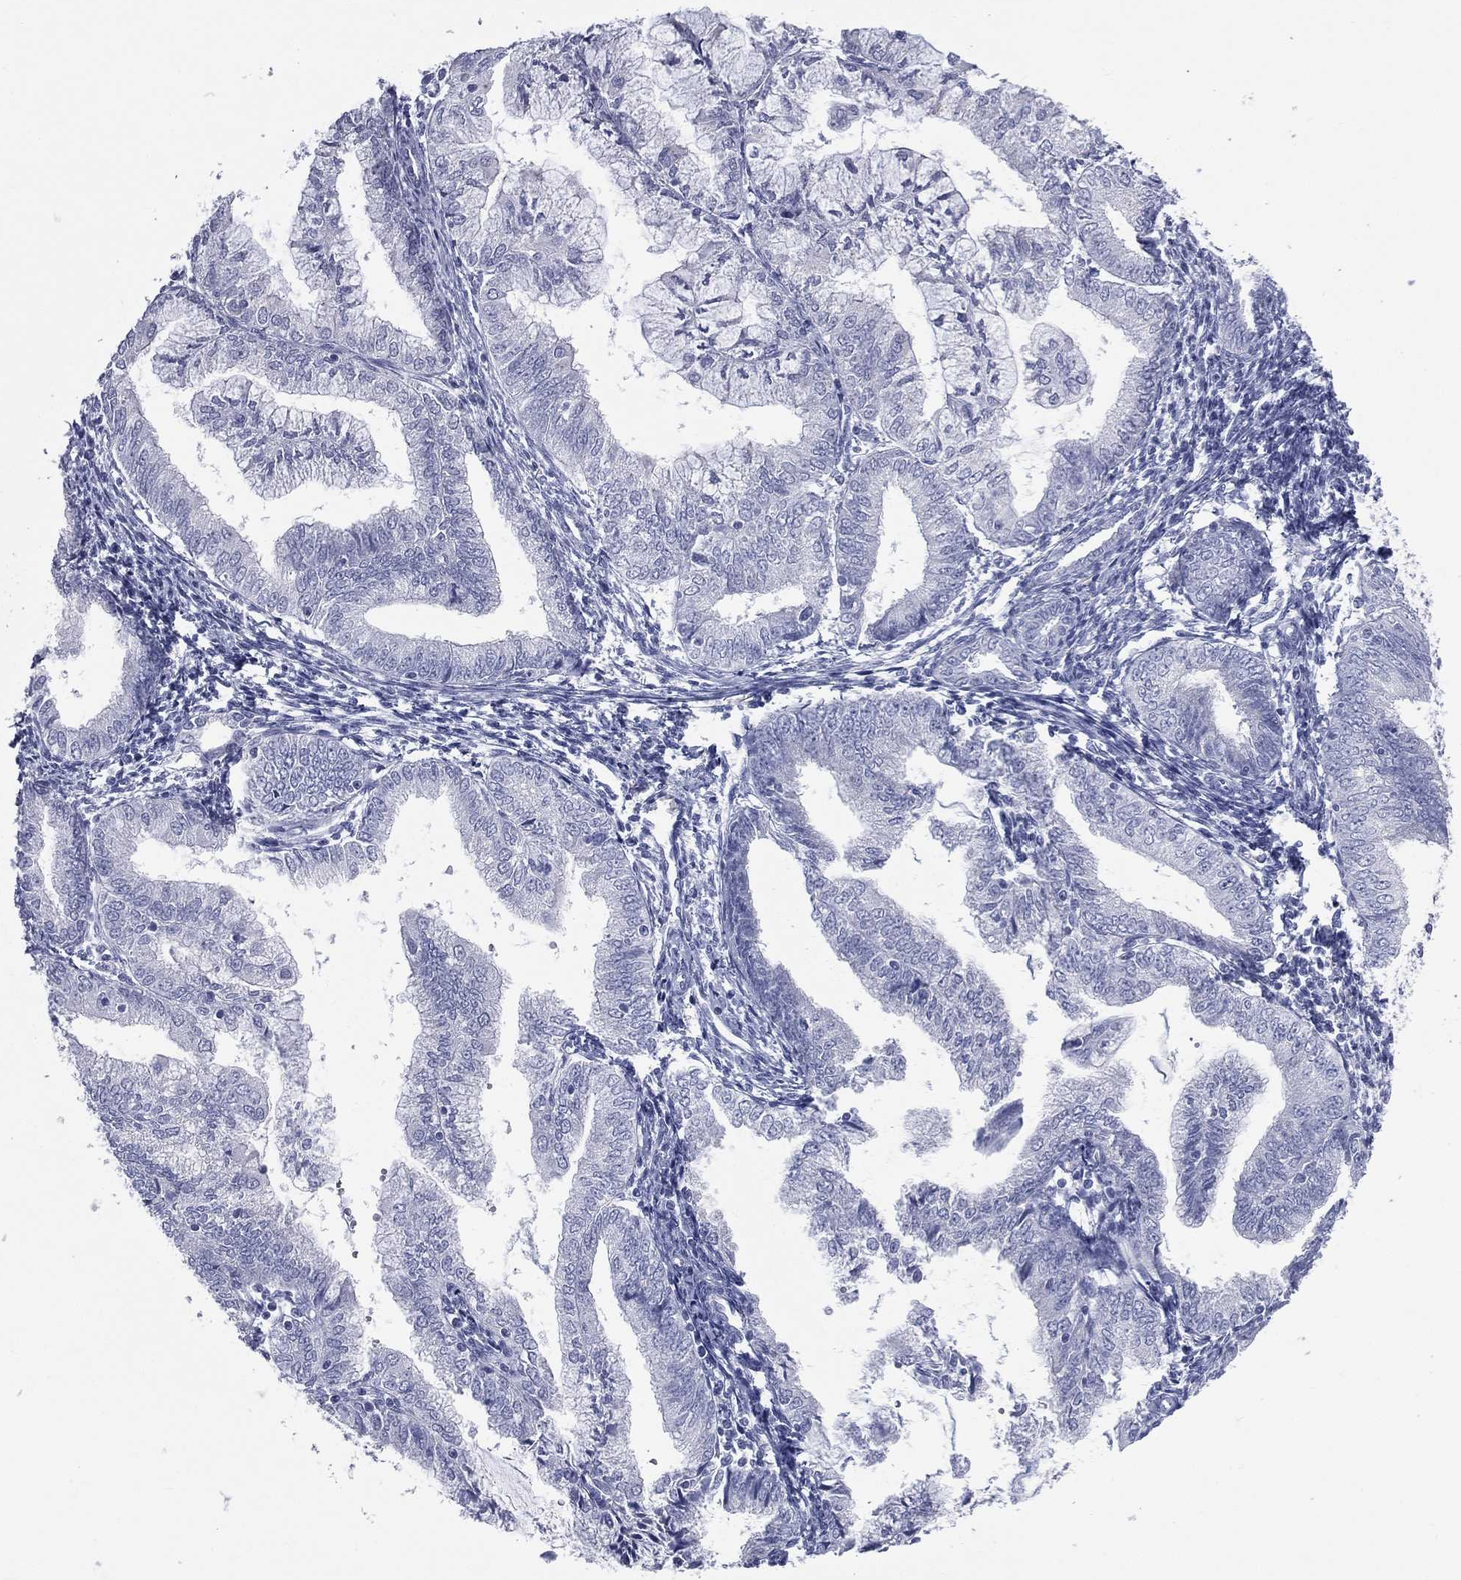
{"staining": {"intensity": "negative", "quantity": "none", "location": "none"}, "tissue": "endometrial cancer", "cell_type": "Tumor cells", "image_type": "cancer", "snomed": [{"axis": "morphology", "description": "Adenocarcinoma, NOS"}, {"axis": "topography", "description": "Endometrium"}], "caption": "This photomicrograph is of adenocarcinoma (endometrial) stained with immunohistochemistry to label a protein in brown with the nuclei are counter-stained blue. There is no staining in tumor cells.", "gene": "MLN", "patient": {"sex": "female", "age": 56}}